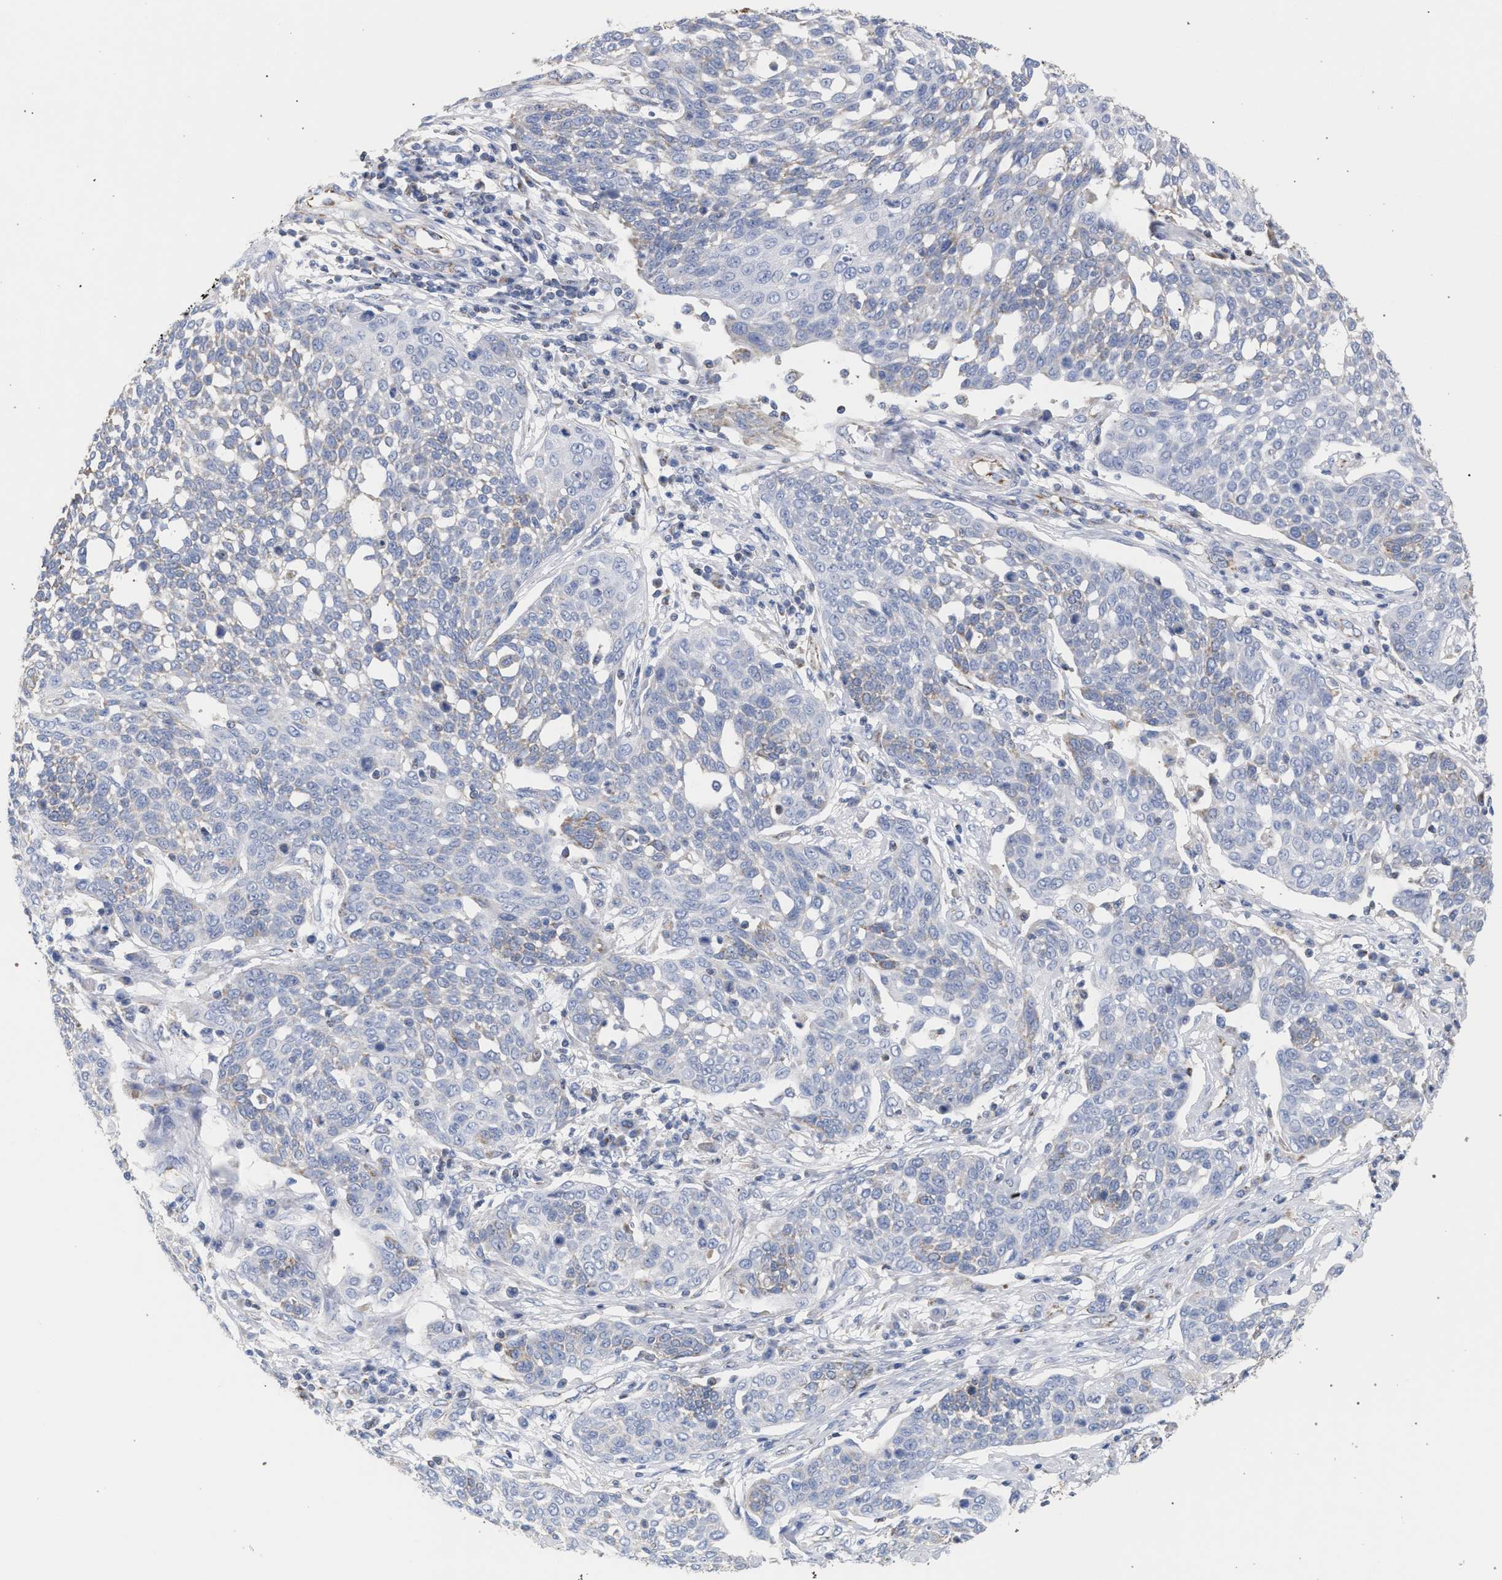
{"staining": {"intensity": "moderate", "quantity": "<25%", "location": "cytoplasmic/membranous"}, "tissue": "cervical cancer", "cell_type": "Tumor cells", "image_type": "cancer", "snomed": [{"axis": "morphology", "description": "Squamous cell carcinoma, NOS"}, {"axis": "topography", "description": "Cervix"}], "caption": "Cervical cancer stained for a protein (brown) displays moderate cytoplasmic/membranous positive positivity in approximately <25% of tumor cells.", "gene": "ECI2", "patient": {"sex": "female", "age": 34}}